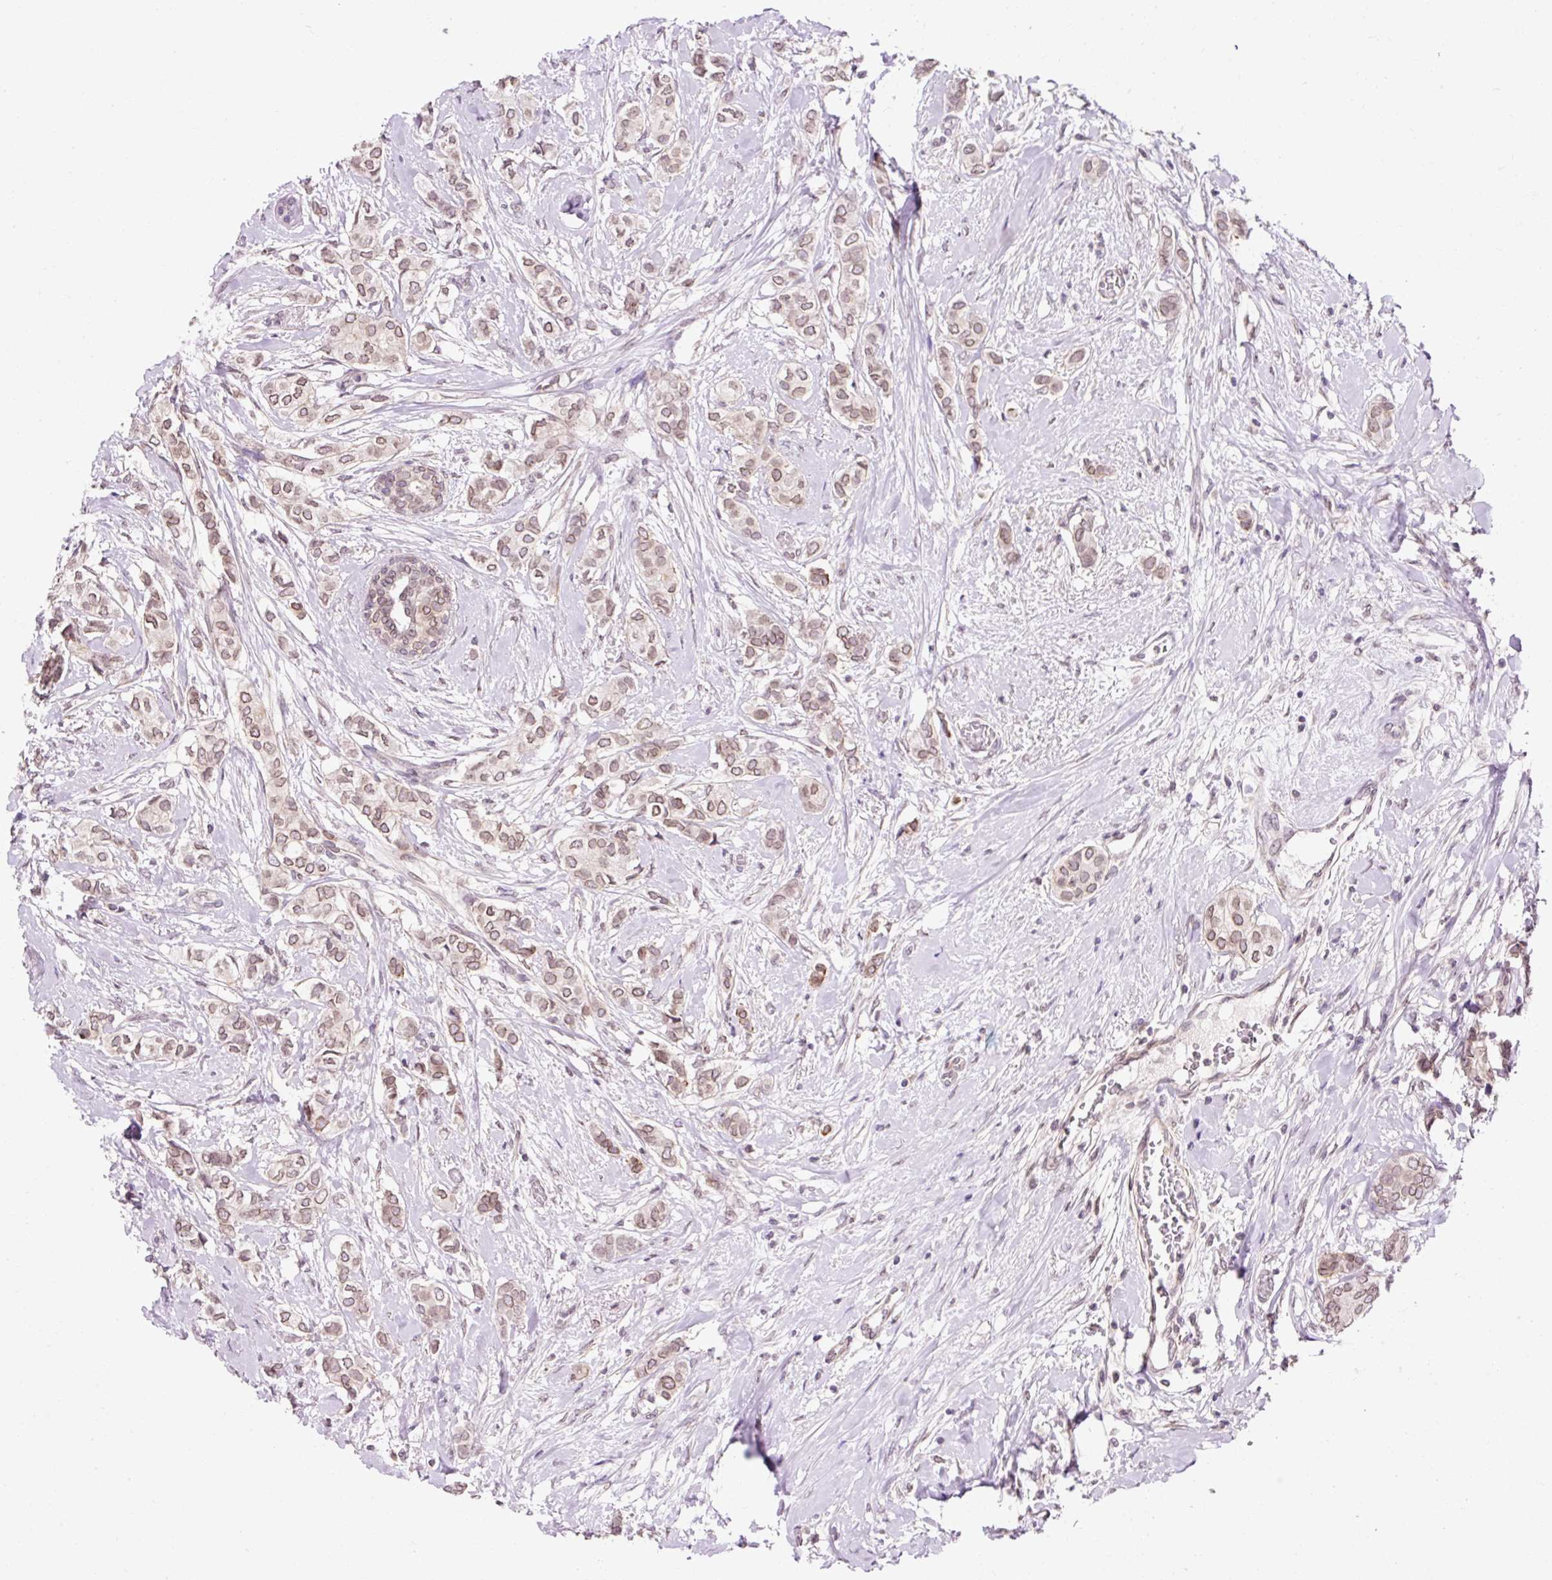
{"staining": {"intensity": "weak", "quantity": ">75%", "location": "cytoplasmic/membranous,nuclear"}, "tissue": "breast cancer", "cell_type": "Tumor cells", "image_type": "cancer", "snomed": [{"axis": "morphology", "description": "Duct carcinoma"}, {"axis": "topography", "description": "Breast"}], "caption": "High-power microscopy captured an immunohistochemistry image of infiltrating ductal carcinoma (breast), revealing weak cytoplasmic/membranous and nuclear staining in about >75% of tumor cells.", "gene": "ZNF610", "patient": {"sex": "female", "age": 73}}